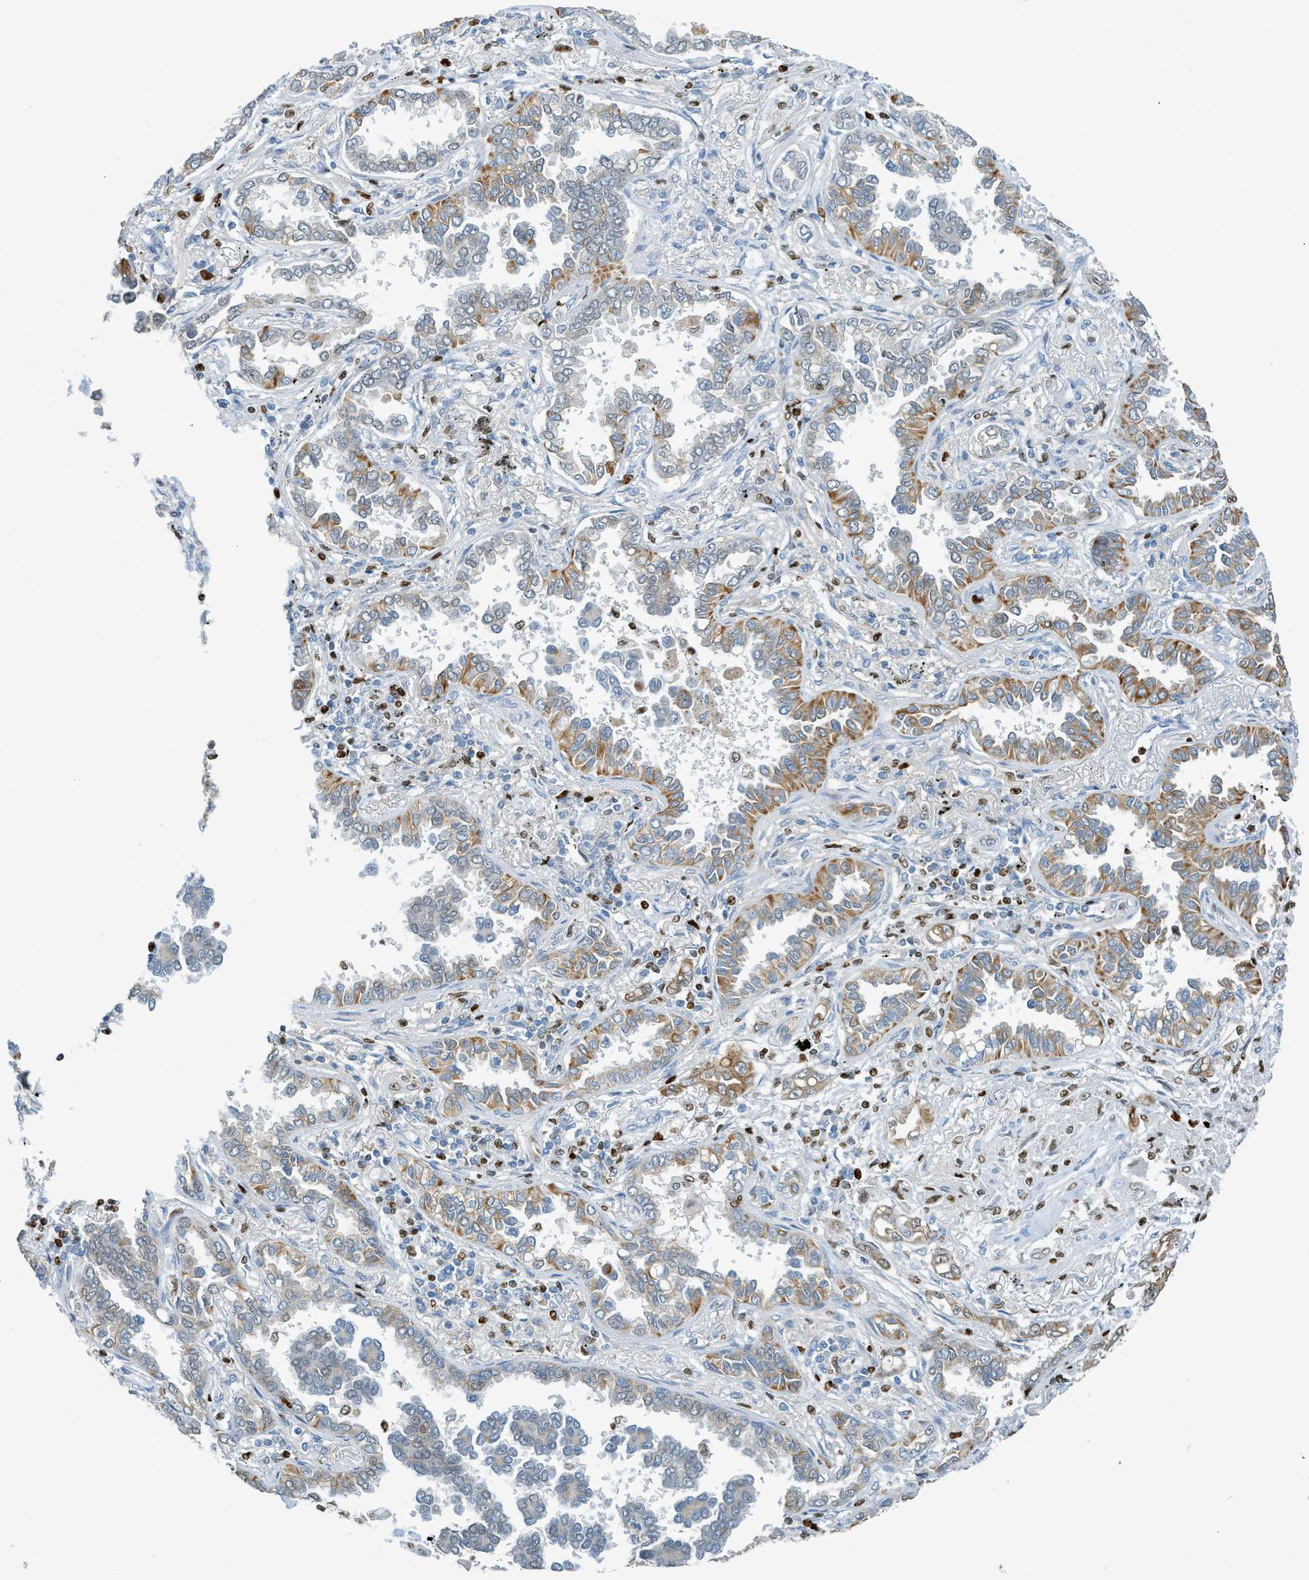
{"staining": {"intensity": "moderate", "quantity": "25%-75%", "location": "cytoplasmic/membranous"}, "tissue": "lung cancer", "cell_type": "Tumor cells", "image_type": "cancer", "snomed": [{"axis": "morphology", "description": "Normal tissue, NOS"}, {"axis": "morphology", "description": "Adenocarcinoma, NOS"}, {"axis": "topography", "description": "Lung"}], "caption": "Immunohistochemical staining of lung cancer exhibits medium levels of moderate cytoplasmic/membranous protein staining in approximately 25%-75% of tumor cells. The staining is performed using DAB brown chromogen to label protein expression. The nuclei are counter-stained blue using hematoxylin.", "gene": "SH3D19", "patient": {"sex": "male", "age": 59}}